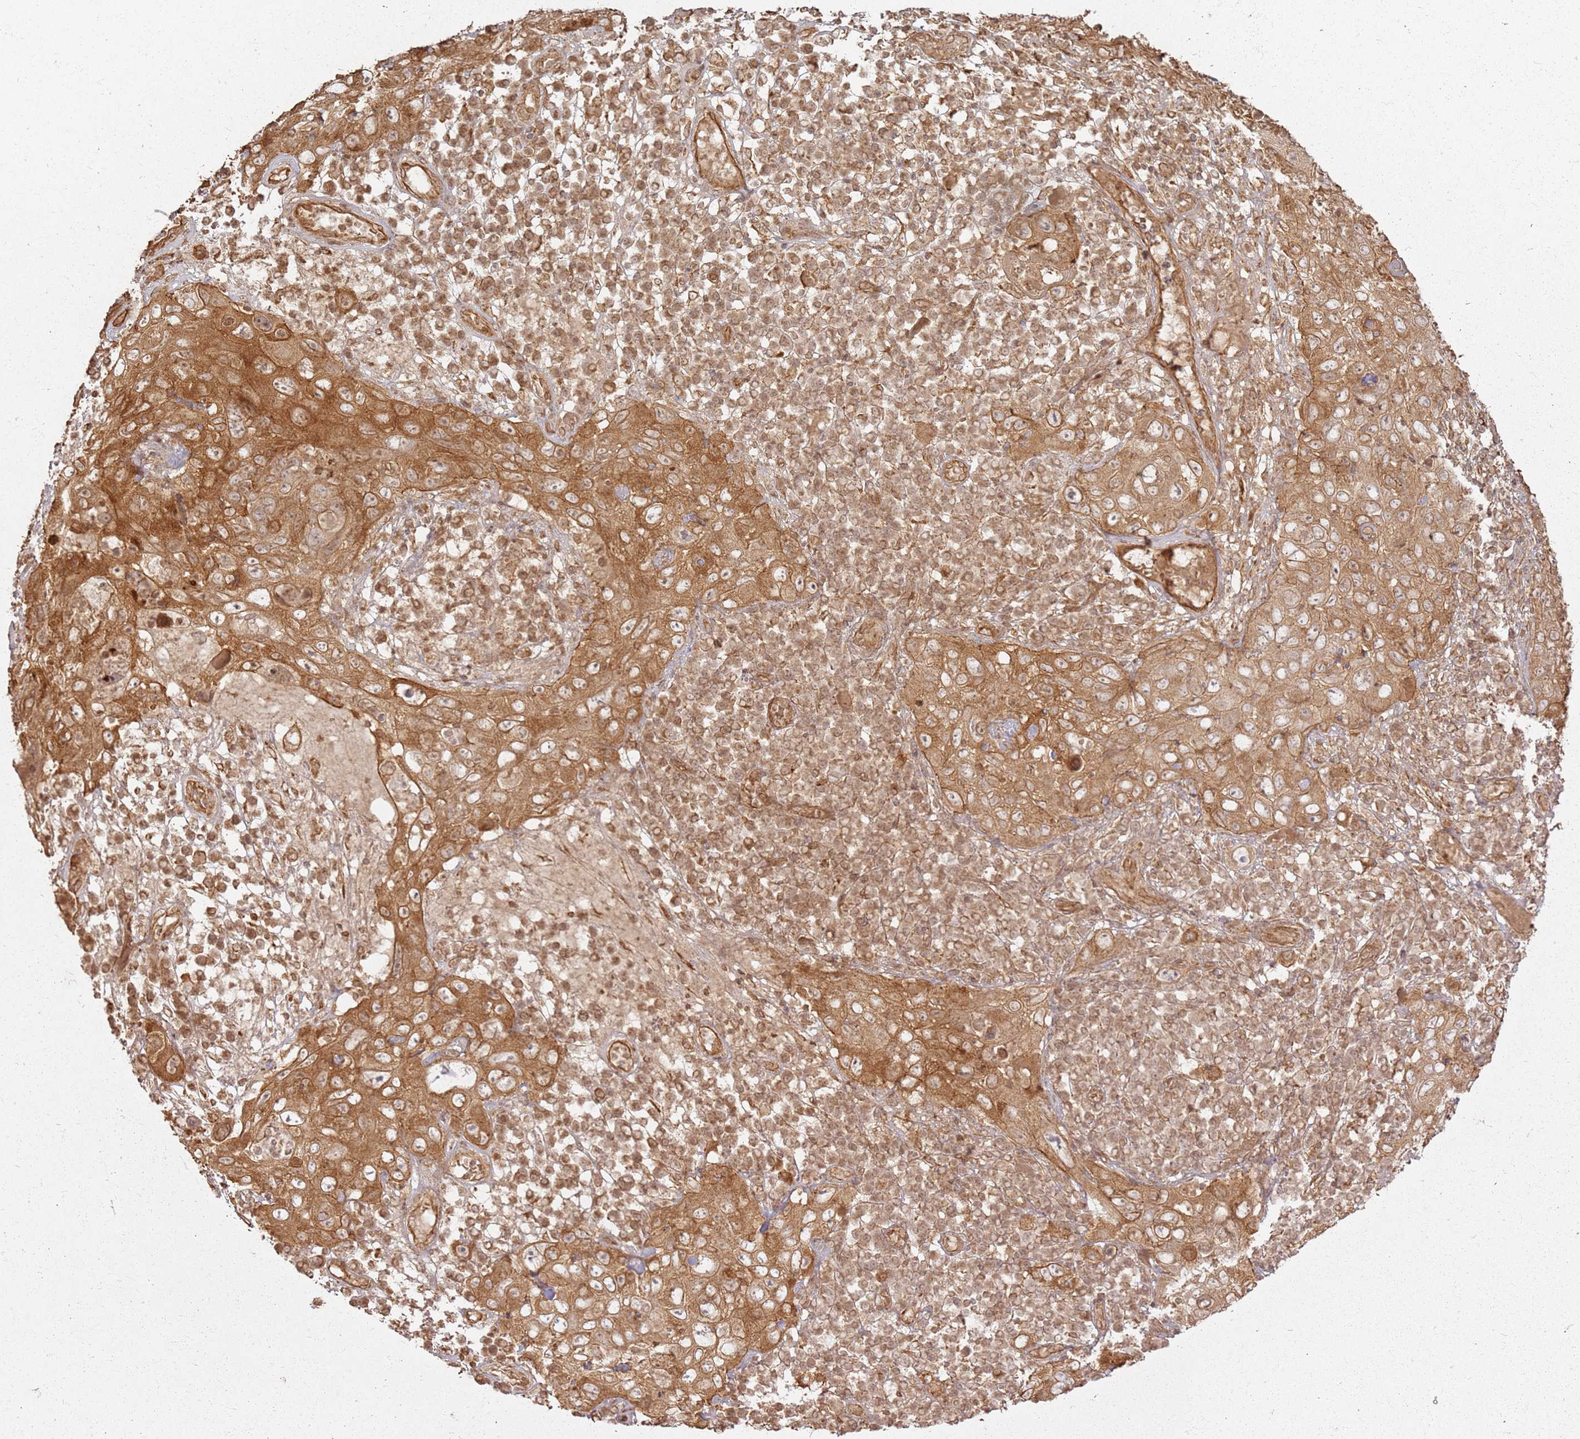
{"staining": {"intensity": "moderate", "quantity": ">75%", "location": "cytoplasmic/membranous"}, "tissue": "skin cancer", "cell_type": "Tumor cells", "image_type": "cancer", "snomed": [{"axis": "morphology", "description": "Squamous cell carcinoma in situ, NOS"}, {"axis": "morphology", "description": "Squamous cell carcinoma, NOS"}, {"axis": "topography", "description": "Skin"}], "caption": "This is an image of IHC staining of skin cancer (squamous cell carcinoma in situ), which shows moderate positivity in the cytoplasmic/membranous of tumor cells.", "gene": "ZNF776", "patient": {"sex": "male", "age": 93}}